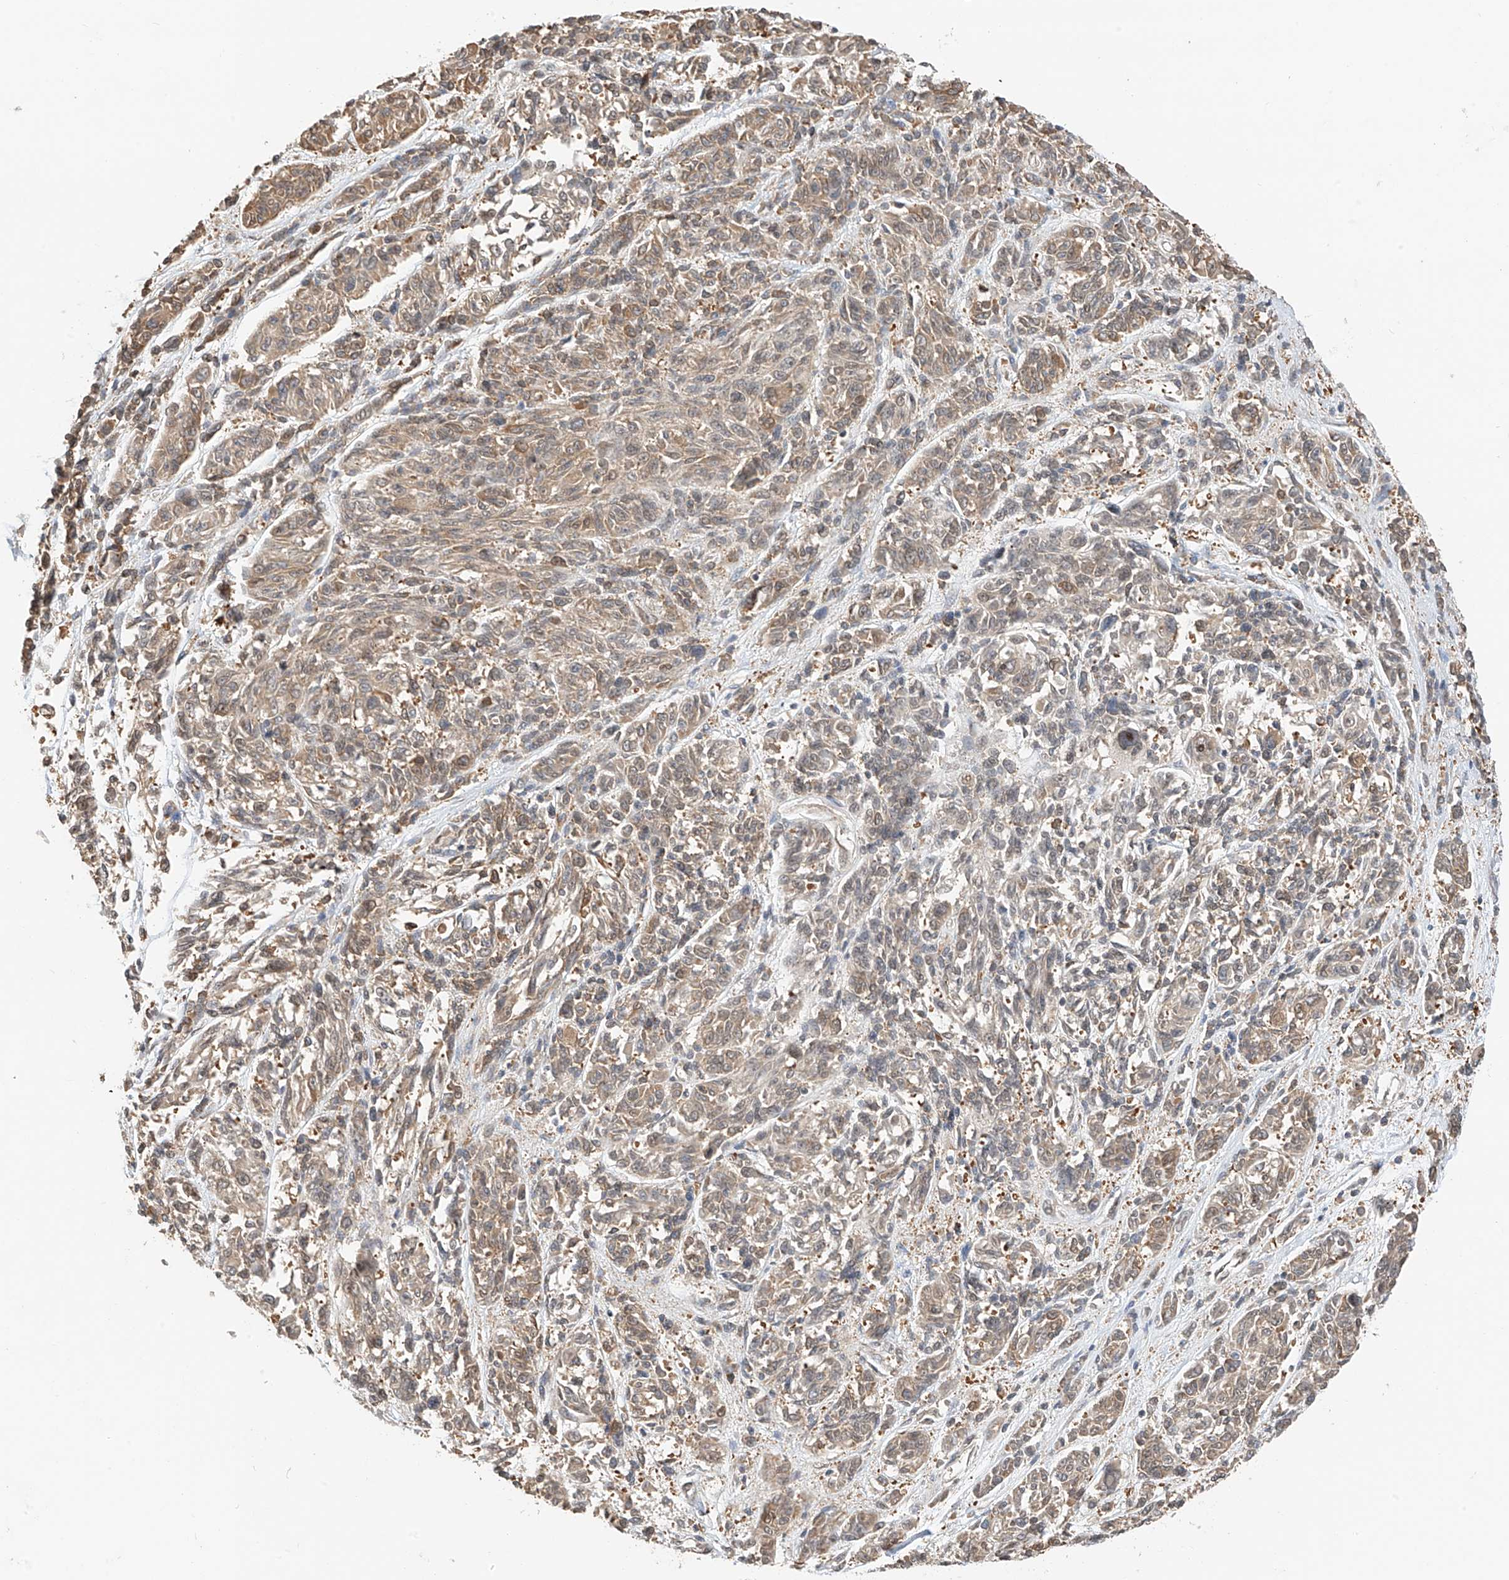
{"staining": {"intensity": "moderate", "quantity": ">75%", "location": "cytoplasmic/membranous"}, "tissue": "melanoma", "cell_type": "Tumor cells", "image_type": "cancer", "snomed": [{"axis": "morphology", "description": "Malignant melanoma, NOS"}, {"axis": "topography", "description": "Skin"}], "caption": "About >75% of tumor cells in malignant melanoma demonstrate moderate cytoplasmic/membranous protein positivity as visualized by brown immunohistochemical staining.", "gene": "PPA2", "patient": {"sex": "male", "age": 53}}